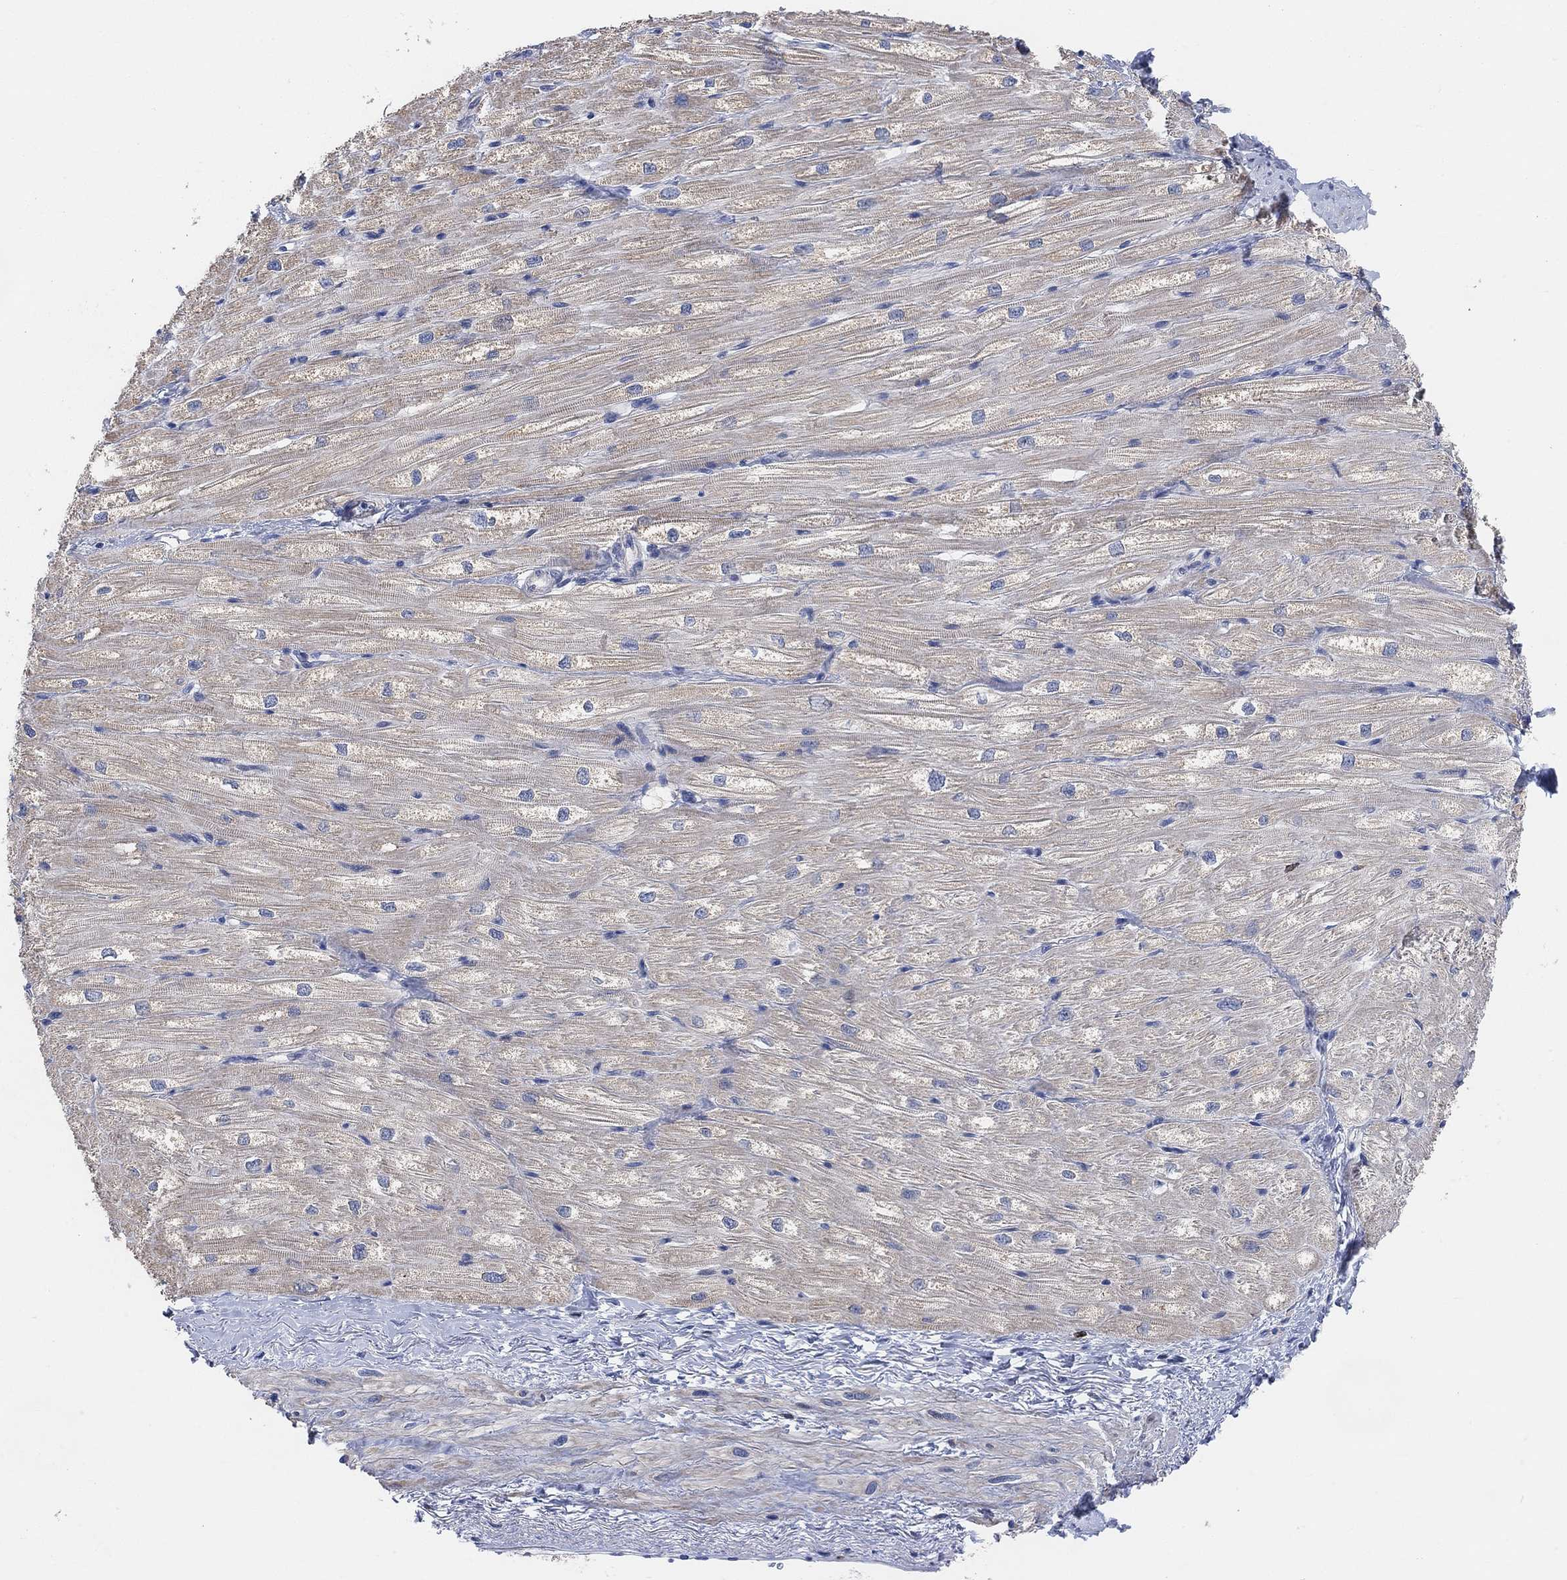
{"staining": {"intensity": "negative", "quantity": "none", "location": "none"}, "tissue": "heart muscle", "cell_type": "Cardiomyocytes", "image_type": "normal", "snomed": [{"axis": "morphology", "description": "Normal tissue, NOS"}, {"axis": "topography", "description": "Heart"}], "caption": "This is an IHC photomicrograph of unremarkable human heart muscle. There is no staining in cardiomyocytes.", "gene": "HCRTR1", "patient": {"sex": "male", "age": 57}}